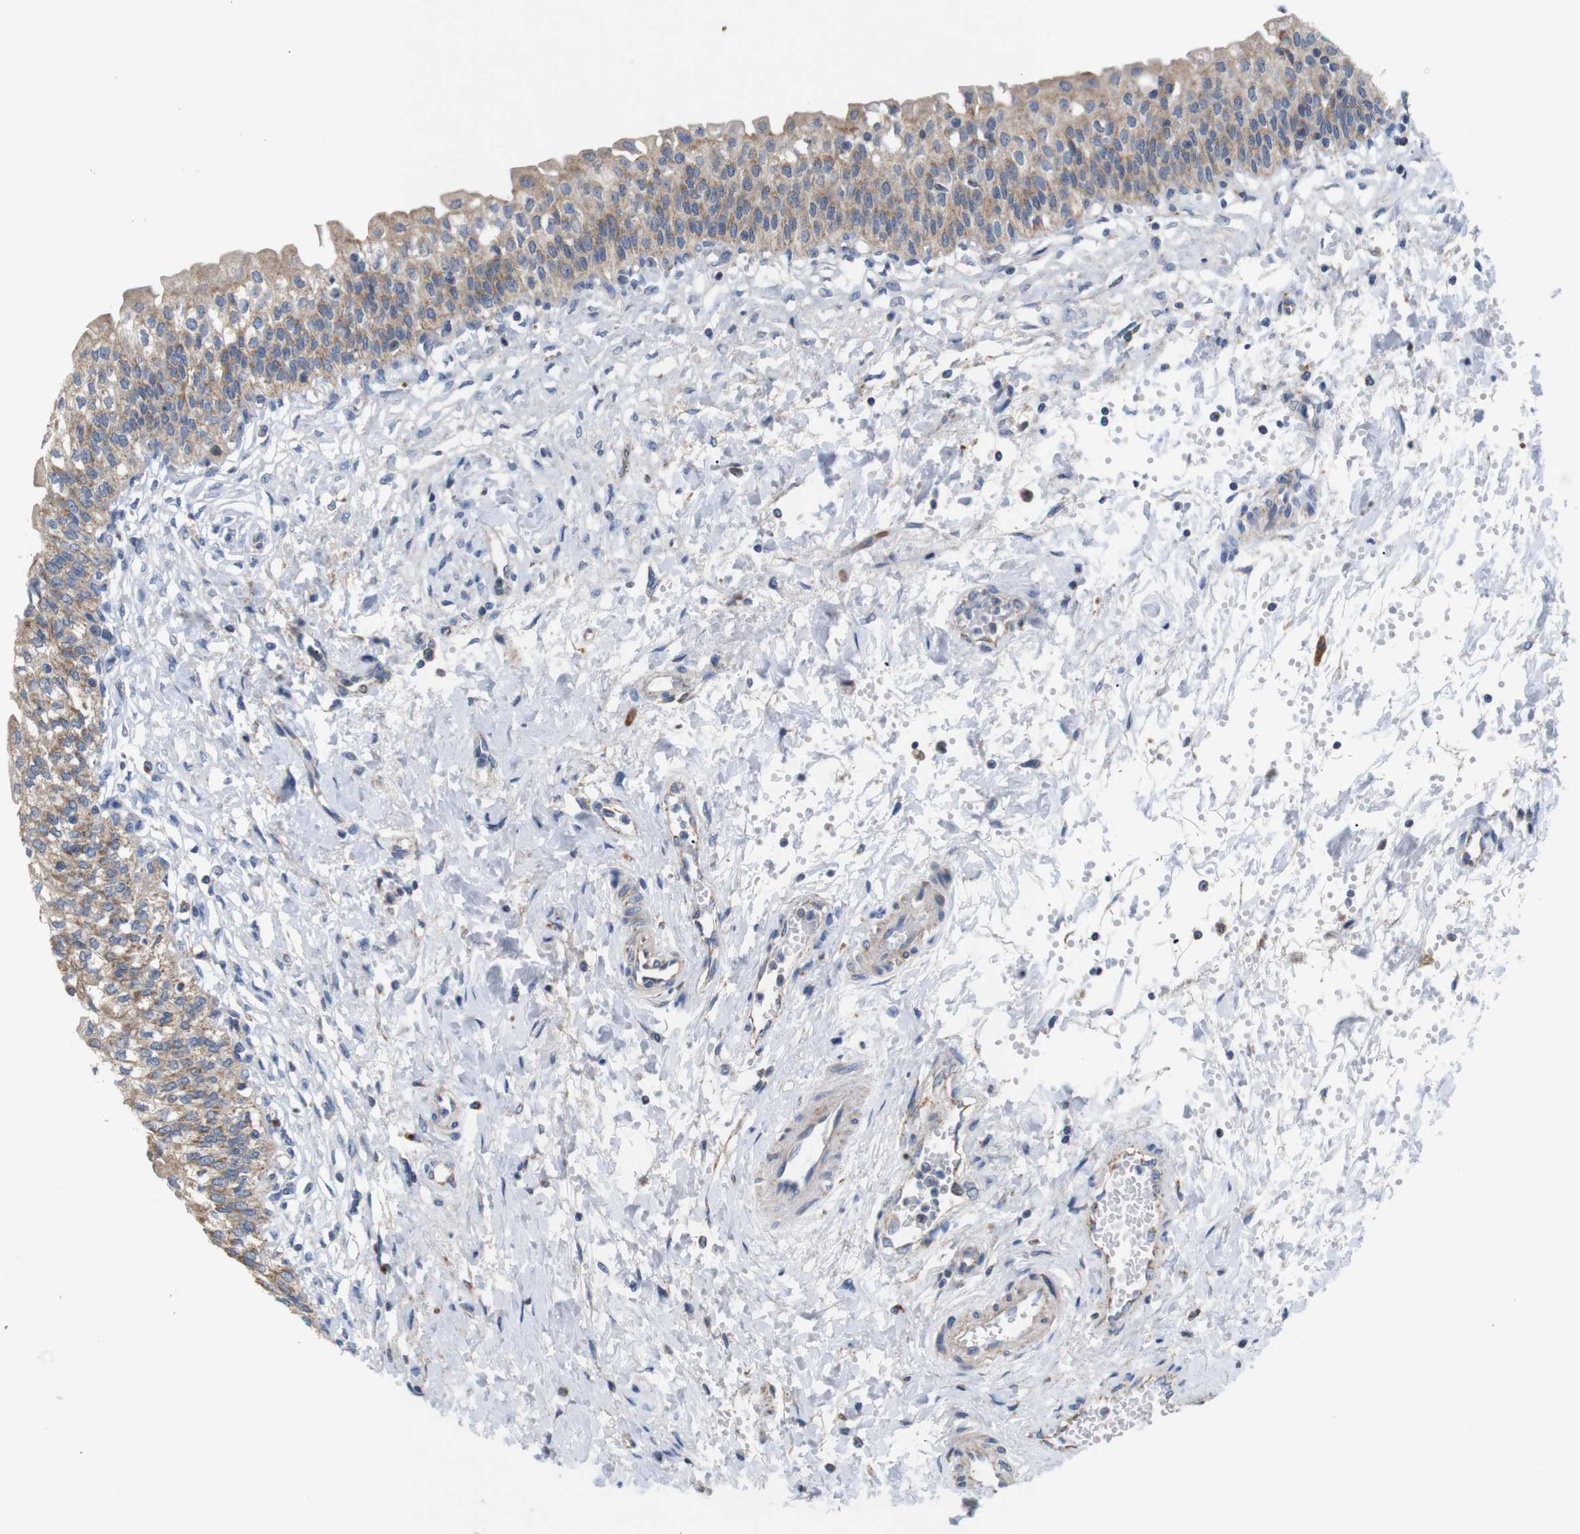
{"staining": {"intensity": "weak", "quantity": ">75%", "location": "cytoplasmic/membranous"}, "tissue": "urinary bladder", "cell_type": "Urothelial cells", "image_type": "normal", "snomed": [{"axis": "morphology", "description": "Normal tissue, NOS"}, {"axis": "topography", "description": "Urinary bladder"}], "caption": "Weak cytoplasmic/membranous positivity for a protein is identified in about >75% of urothelial cells of benign urinary bladder using immunohistochemistry (IHC).", "gene": "F2RL1", "patient": {"sex": "male", "age": 55}}